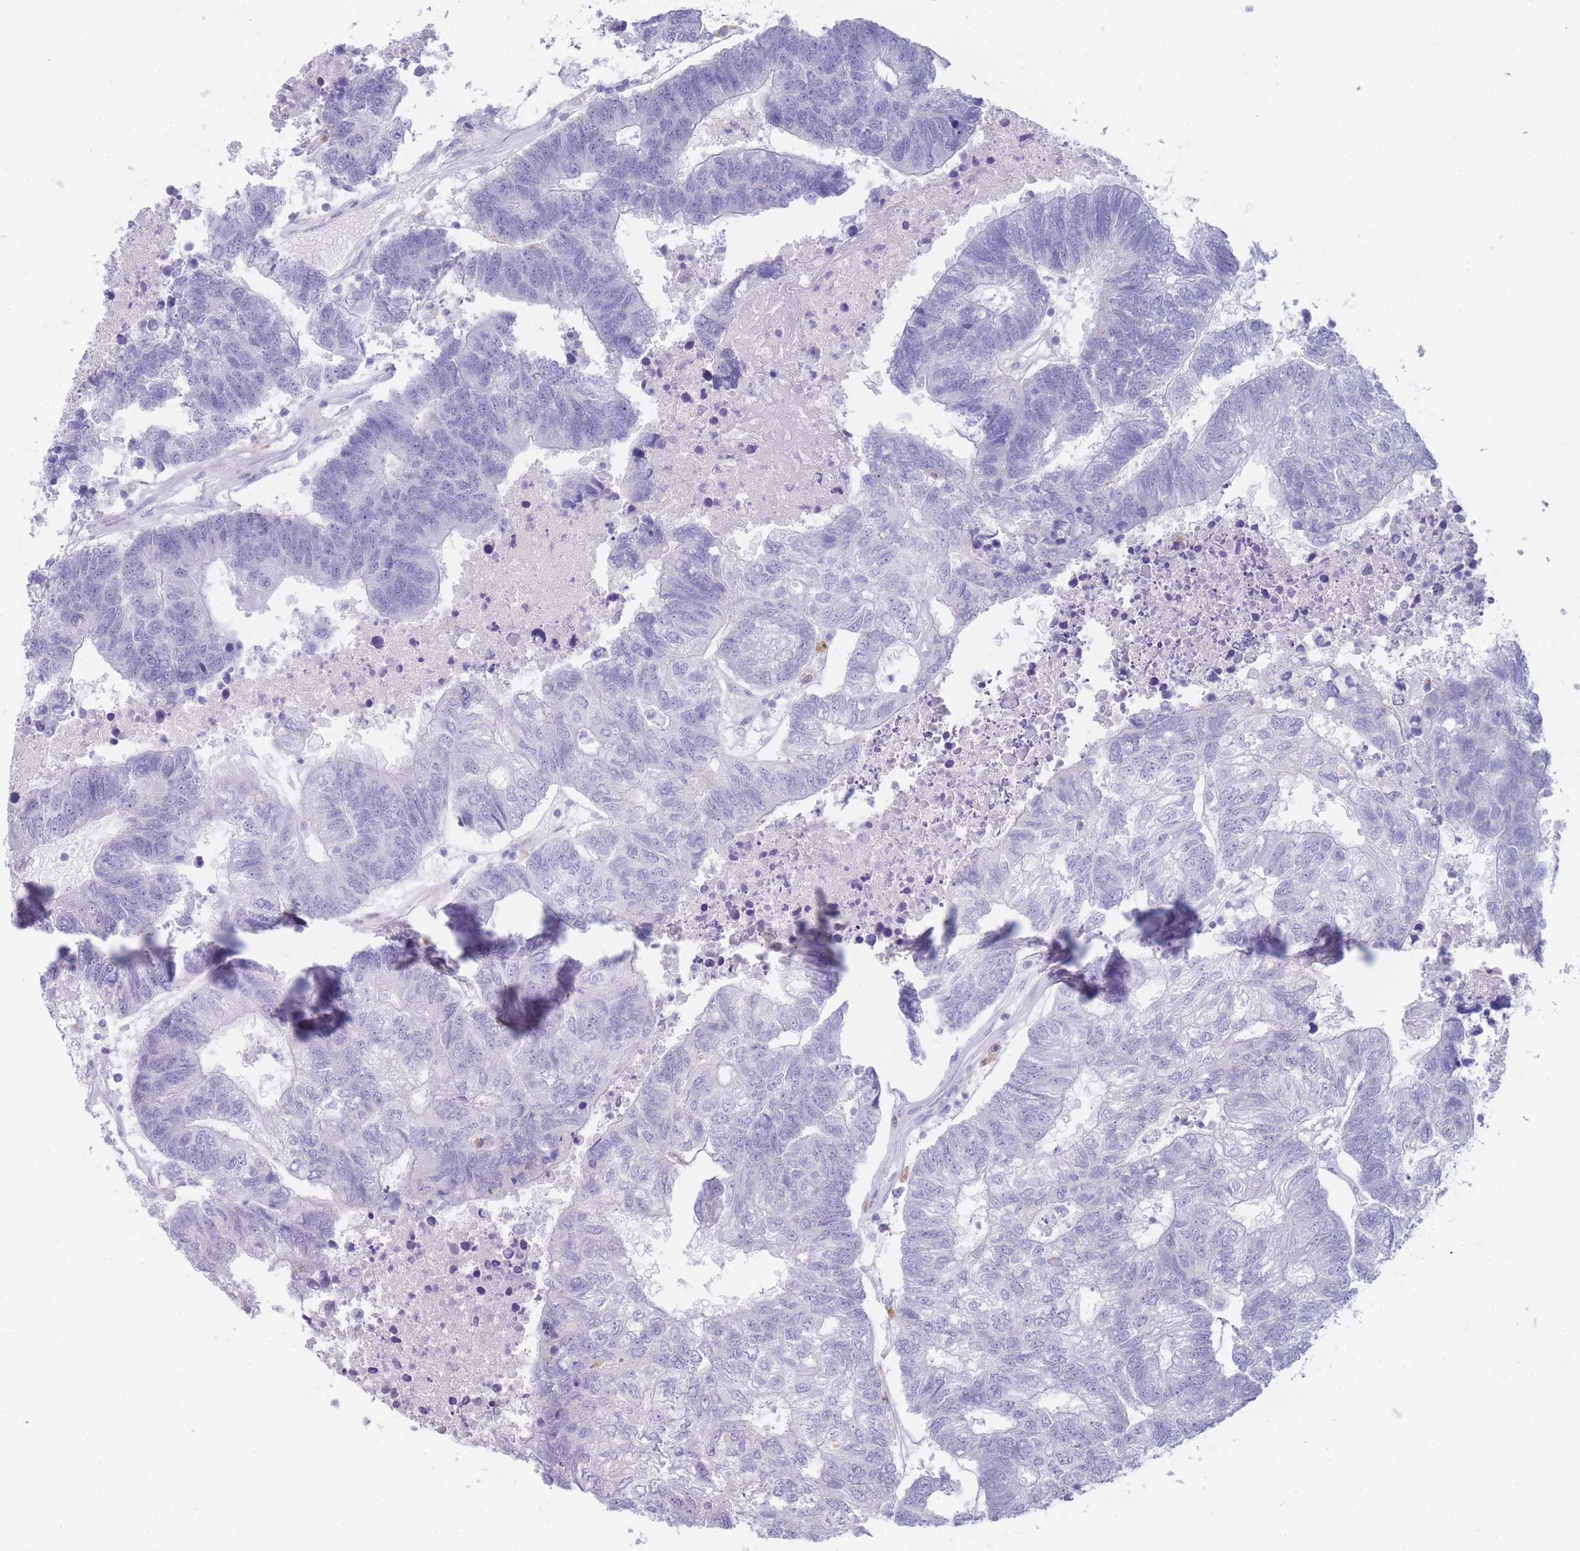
{"staining": {"intensity": "negative", "quantity": "none", "location": "none"}, "tissue": "colorectal cancer", "cell_type": "Tumor cells", "image_type": "cancer", "snomed": [{"axis": "morphology", "description": "Adenocarcinoma, NOS"}, {"axis": "topography", "description": "Colon"}], "caption": "Tumor cells show no significant protein staining in colorectal cancer.", "gene": "GAA", "patient": {"sex": "female", "age": 48}}